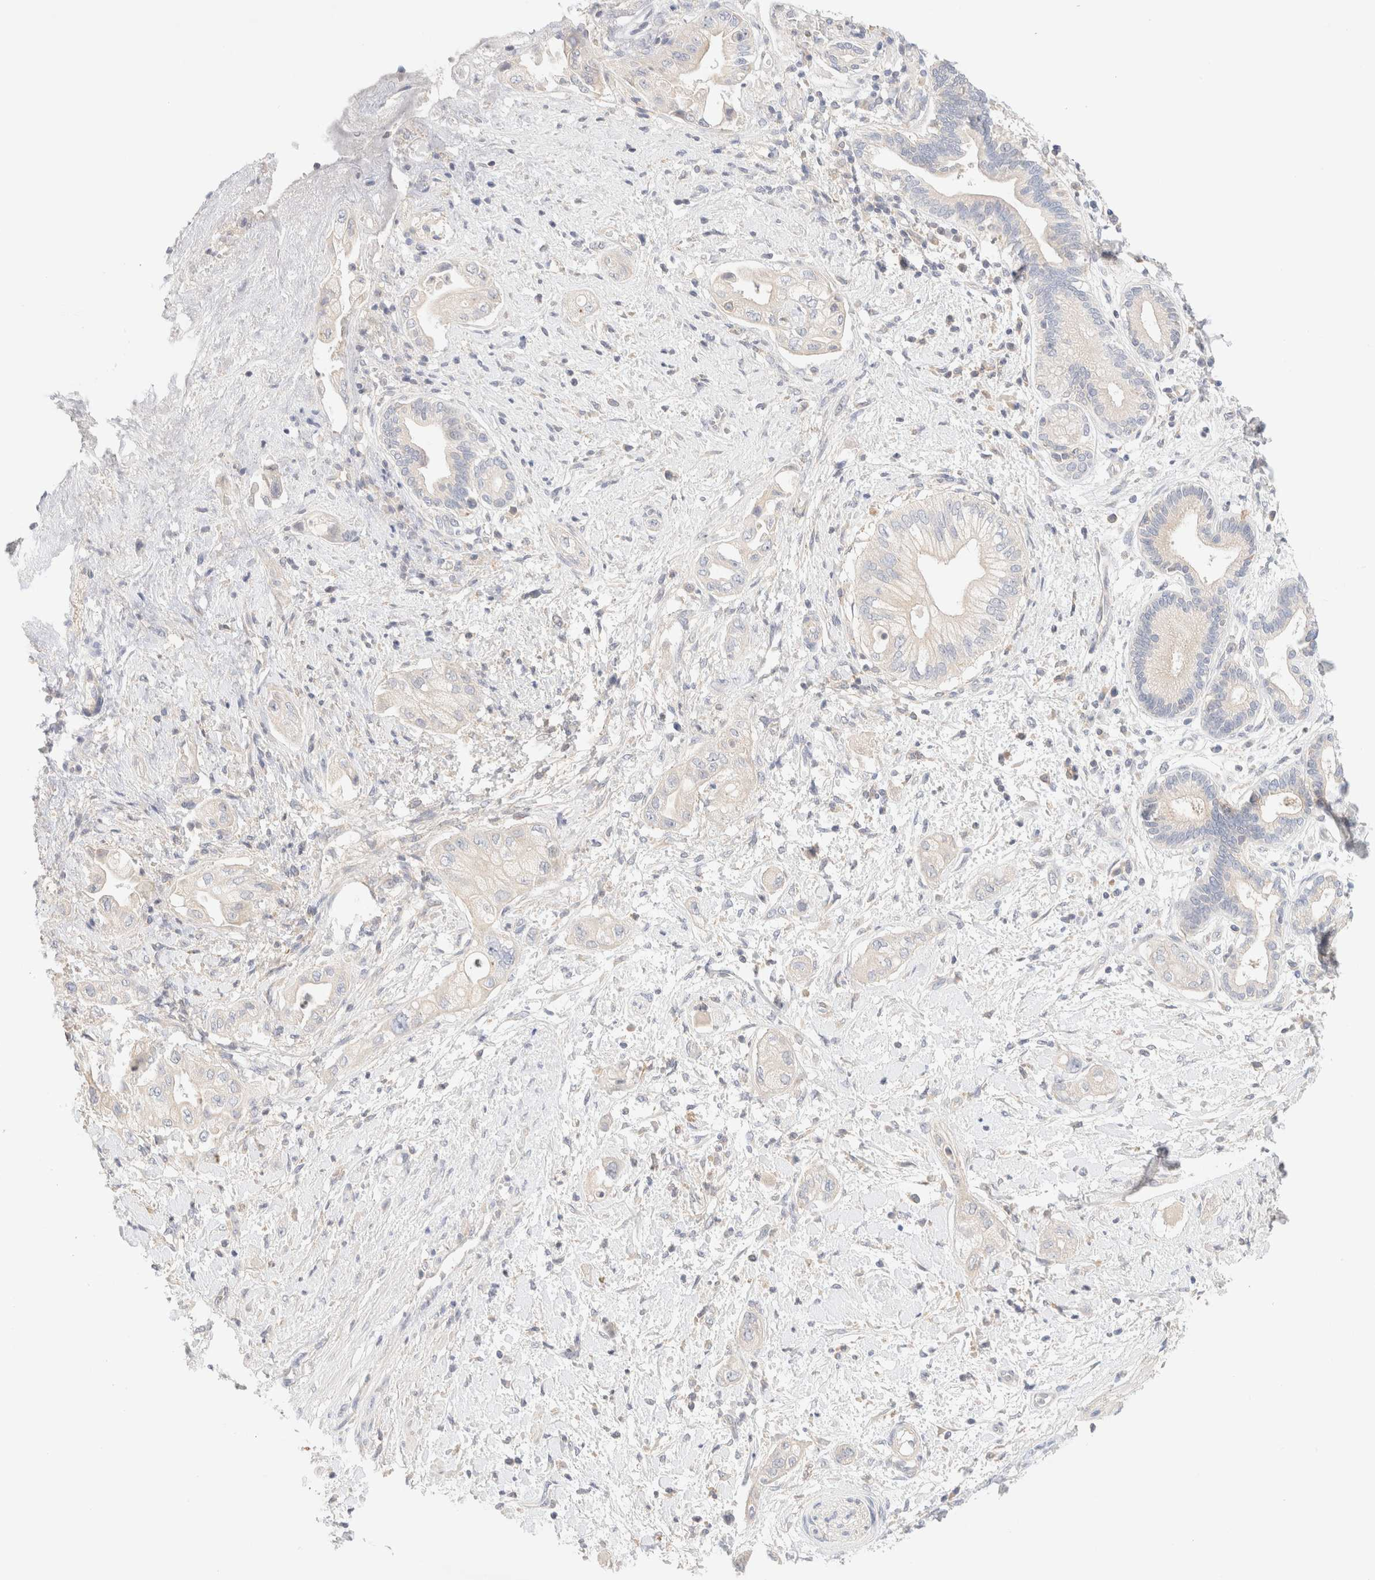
{"staining": {"intensity": "negative", "quantity": "none", "location": "none"}, "tissue": "pancreatic cancer", "cell_type": "Tumor cells", "image_type": "cancer", "snomed": [{"axis": "morphology", "description": "Adenocarcinoma, NOS"}, {"axis": "topography", "description": "Pancreas"}], "caption": "DAB (3,3'-diaminobenzidine) immunohistochemical staining of human pancreatic adenocarcinoma displays no significant positivity in tumor cells. Nuclei are stained in blue.", "gene": "SARM1", "patient": {"sex": "male", "age": 58}}